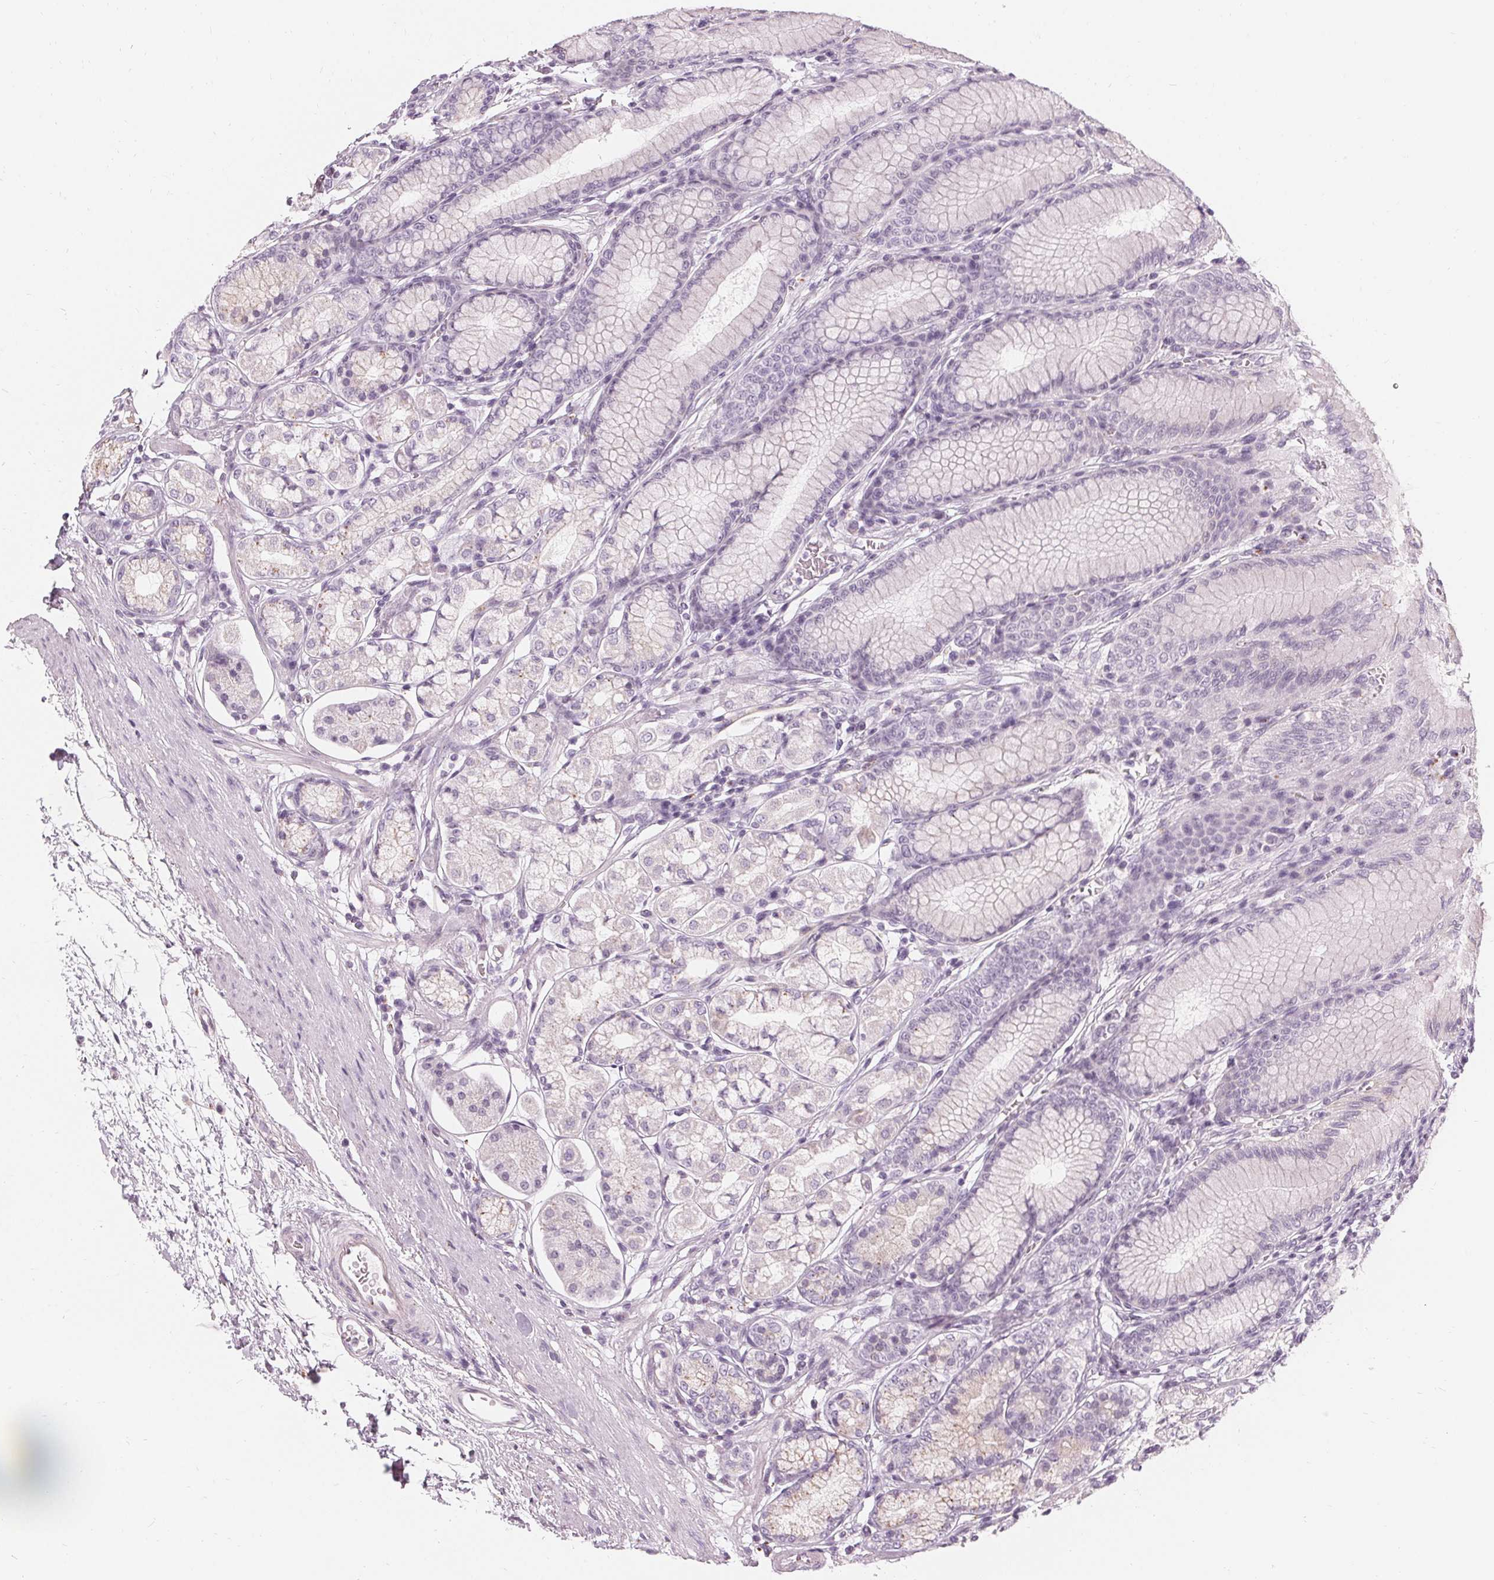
{"staining": {"intensity": "moderate", "quantity": "<25%", "location": "cytoplasmic/membranous"}, "tissue": "stomach", "cell_type": "Glandular cells", "image_type": "normal", "snomed": [{"axis": "morphology", "description": "Normal tissue, NOS"}, {"axis": "topography", "description": "Stomach"}, {"axis": "topography", "description": "Stomach, lower"}], "caption": "IHC image of unremarkable stomach: human stomach stained using immunohistochemistry (IHC) reveals low levels of moderate protein expression localized specifically in the cytoplasmic/membranous of glandular cells, appearing as a cytoplasmic/membranous brown color.", "gene": "HOPX", "patient": {"sex": "male", "age": 76}}